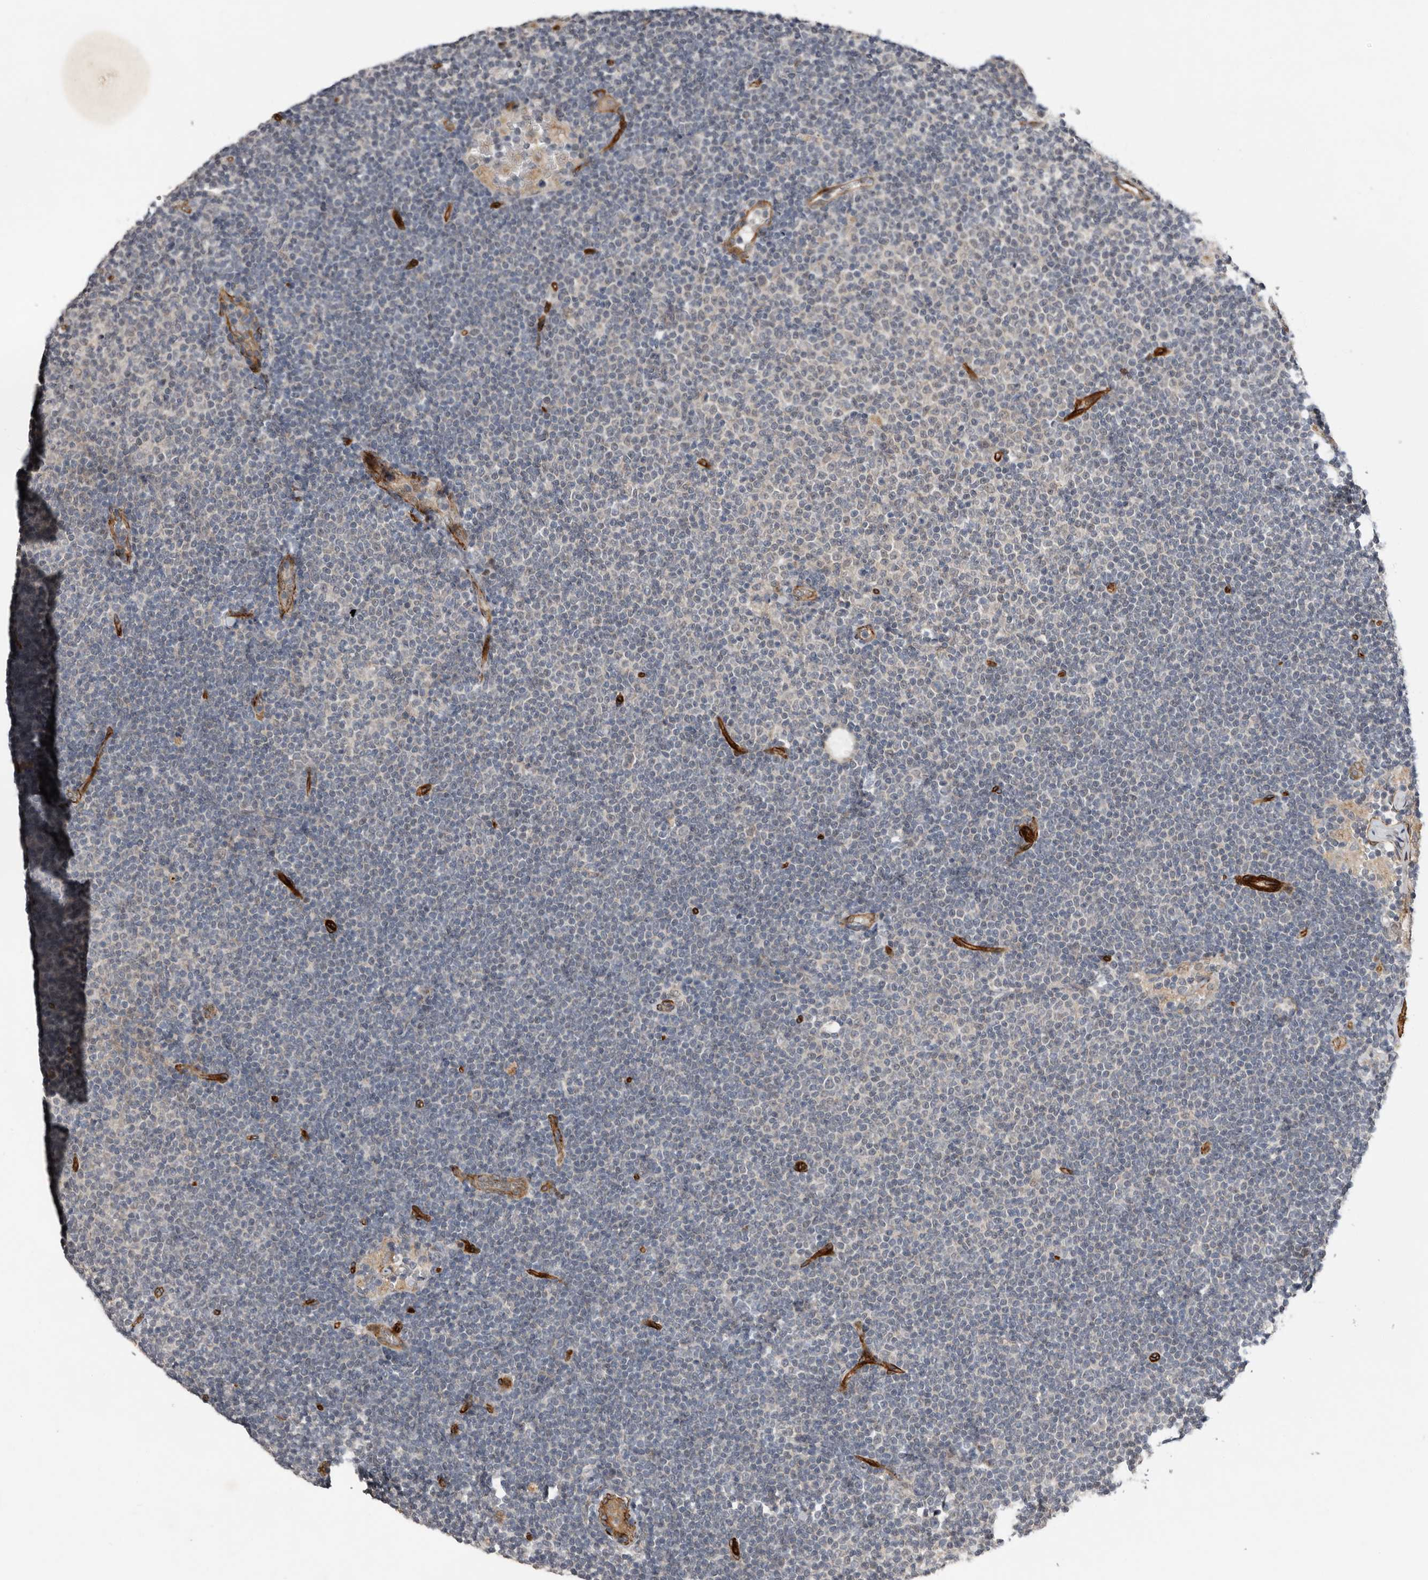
{"staining": {"intensity": "negative", "quantity": "none", "location": "none"}, "tissue": "lymphoma", "cell_type": "Tumor cells", "image_type": "cancer", "snomed": [{"axis": "morphology", "description": "Malignant lymphoma, non-Hodgkin's type, Low grade"}, {"axis": "topography", "description": "Lymph node"}], "caption": "Immunohistochemistry micrograph of human lymphoma stained for a protein (brown), which exhibits no staining in tumor cells. The staining is performed using DAB brown chromogen with nuclei counter-stained in using hematoxylin.", "gene": "RANBP17", "patient": {"sex": "female", "age": 53}}